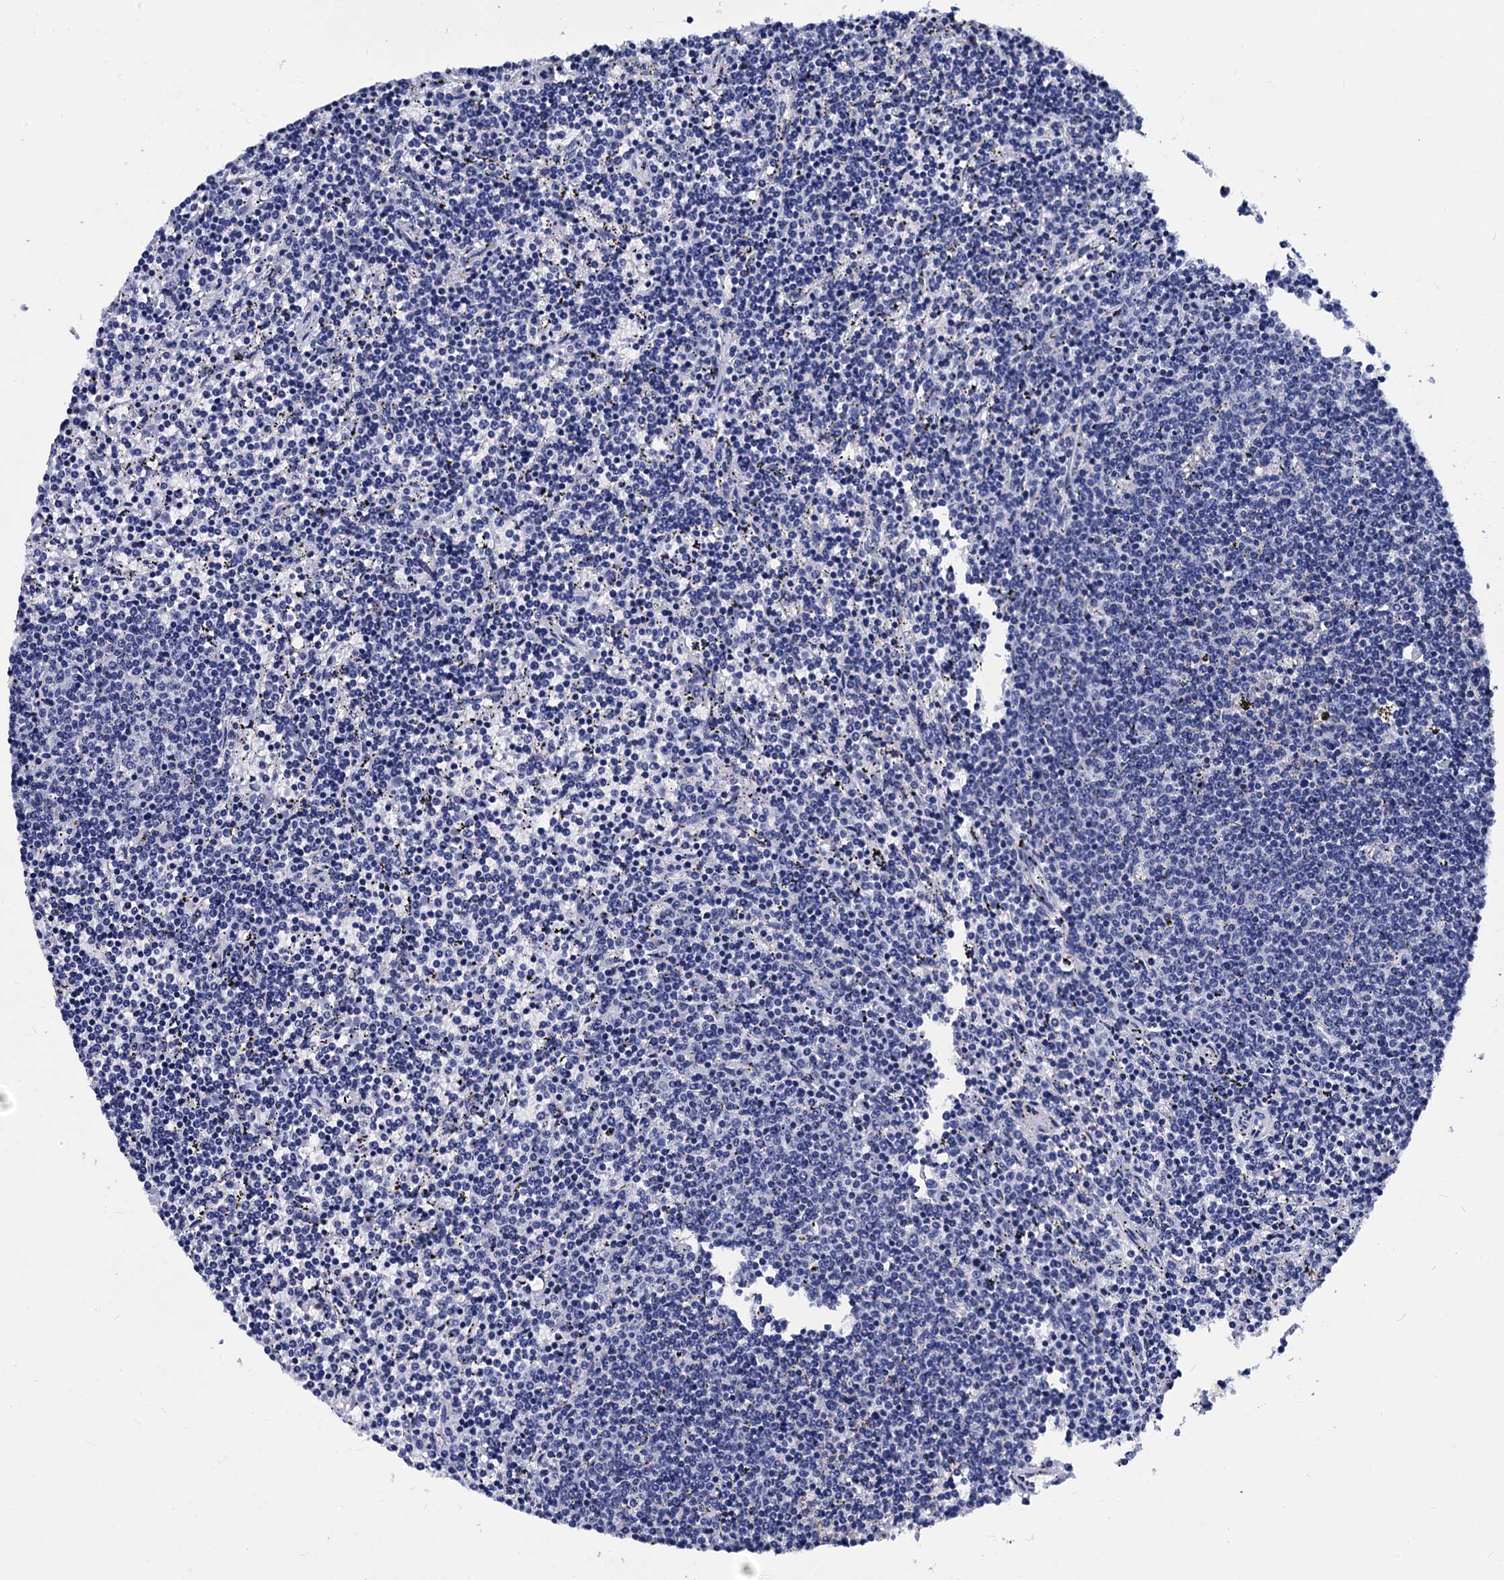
{"staining": {"intensity": "negative", "quantity": "none", "location": "none"}, "tissue": "lymphoma", "cell_type": "Tumor cells", "image_type": "cancer", "snomed": [{"axis": "morphology", "description": "Malignant lymphoma, non-Hodgkin's type, Low grade"}, {"axis": "topography", "description": "Spleen"}], "caption": "Low-grade malignant lymphoma, non-Hodgkin's type stained for a protein using immunohistochemistry (IHC) shows no staining tumor cells.", "gene": "MYBPC3", "patient": {"sex": "female", "age": 50}}